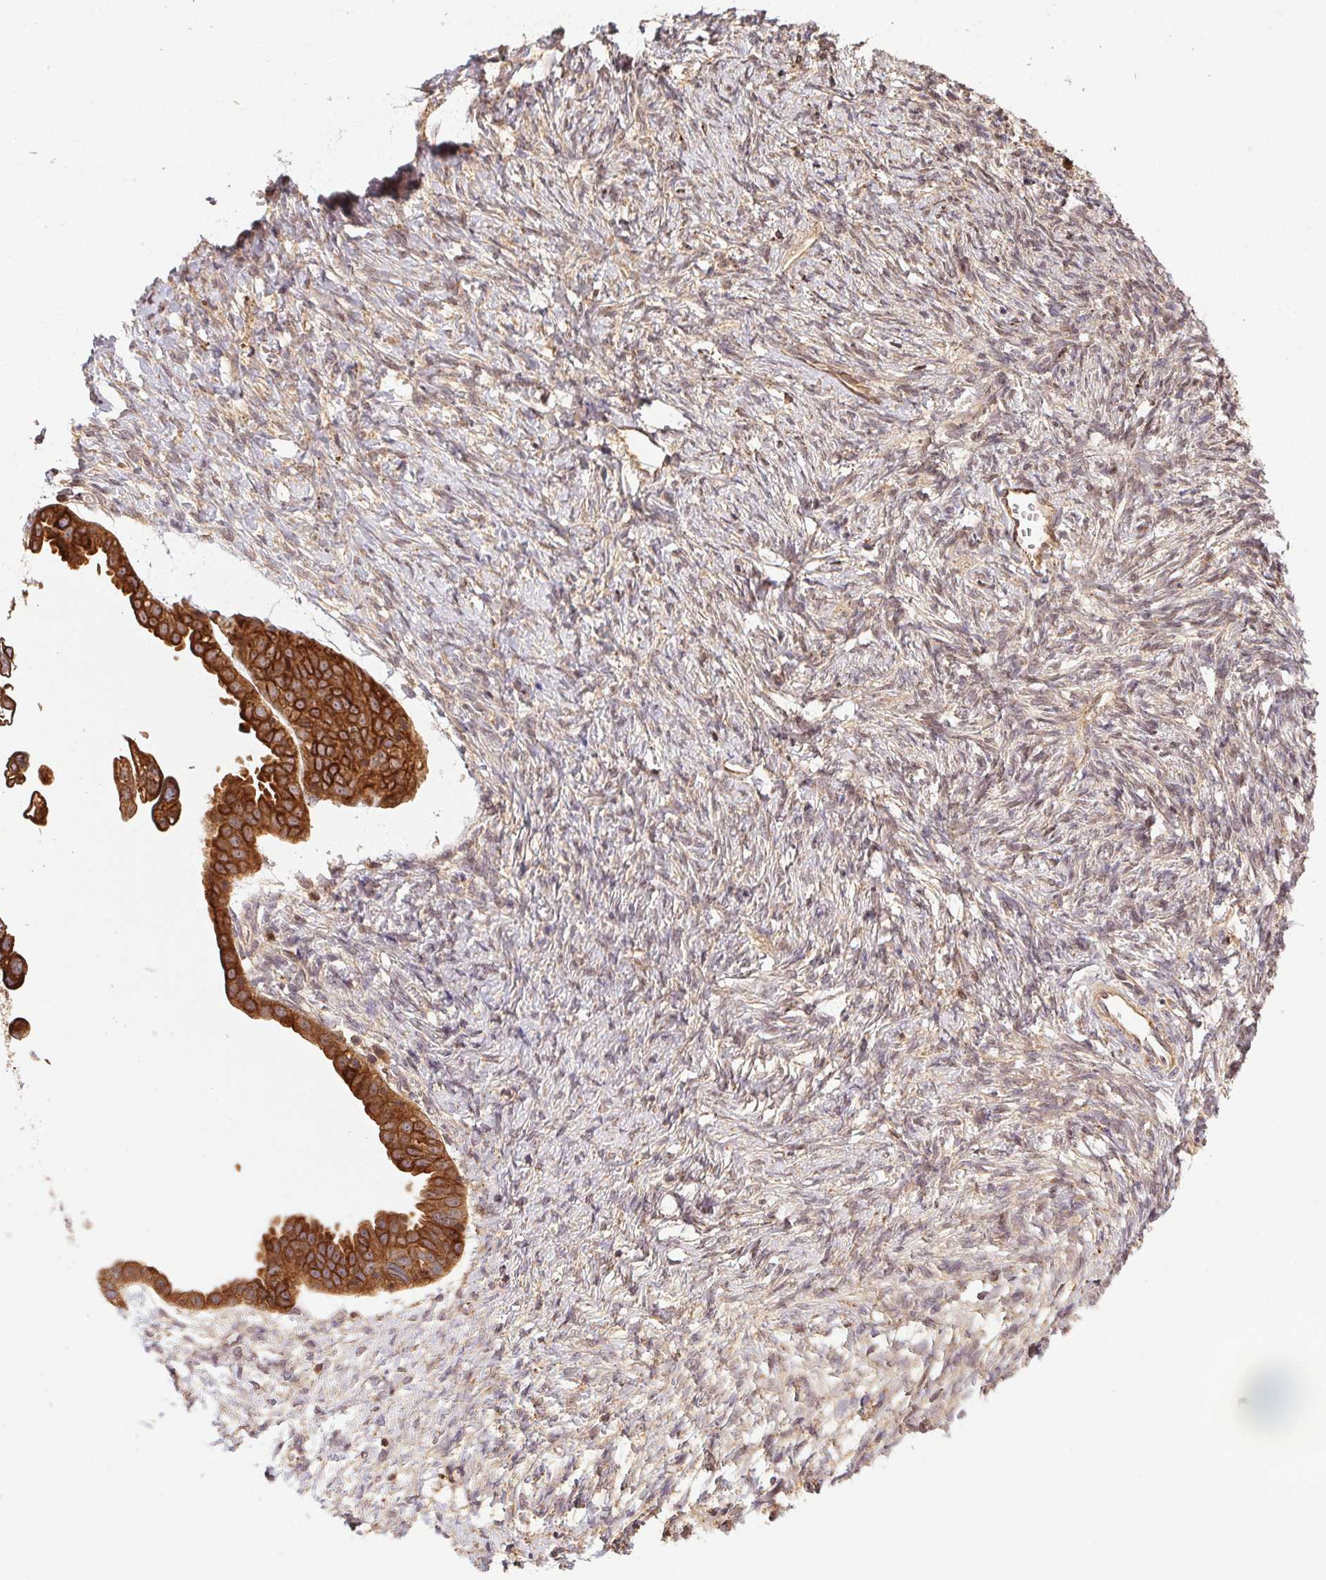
{"staining": {"intensity": "strong", "quantity": ">75%", "location": "cytoplasmic/membranous"}, "tissue": "ovarian cancer", "cell_type": "Tumor cells", "image_type": "cancer", "snomed": [{"axis": "morphology", "description": "Cystadenocarcinoma, serous, NOS"}, {"axis": "topography", "description": "Ovary"}], "caption": "Human ovarian cancer stained for a protein (brown) reveals strong cytoplasmic/membranous positive staining in about >75% of tumor cells.", "gene": "MEX3D", "patient": {"sex": "female", "age": 59}}